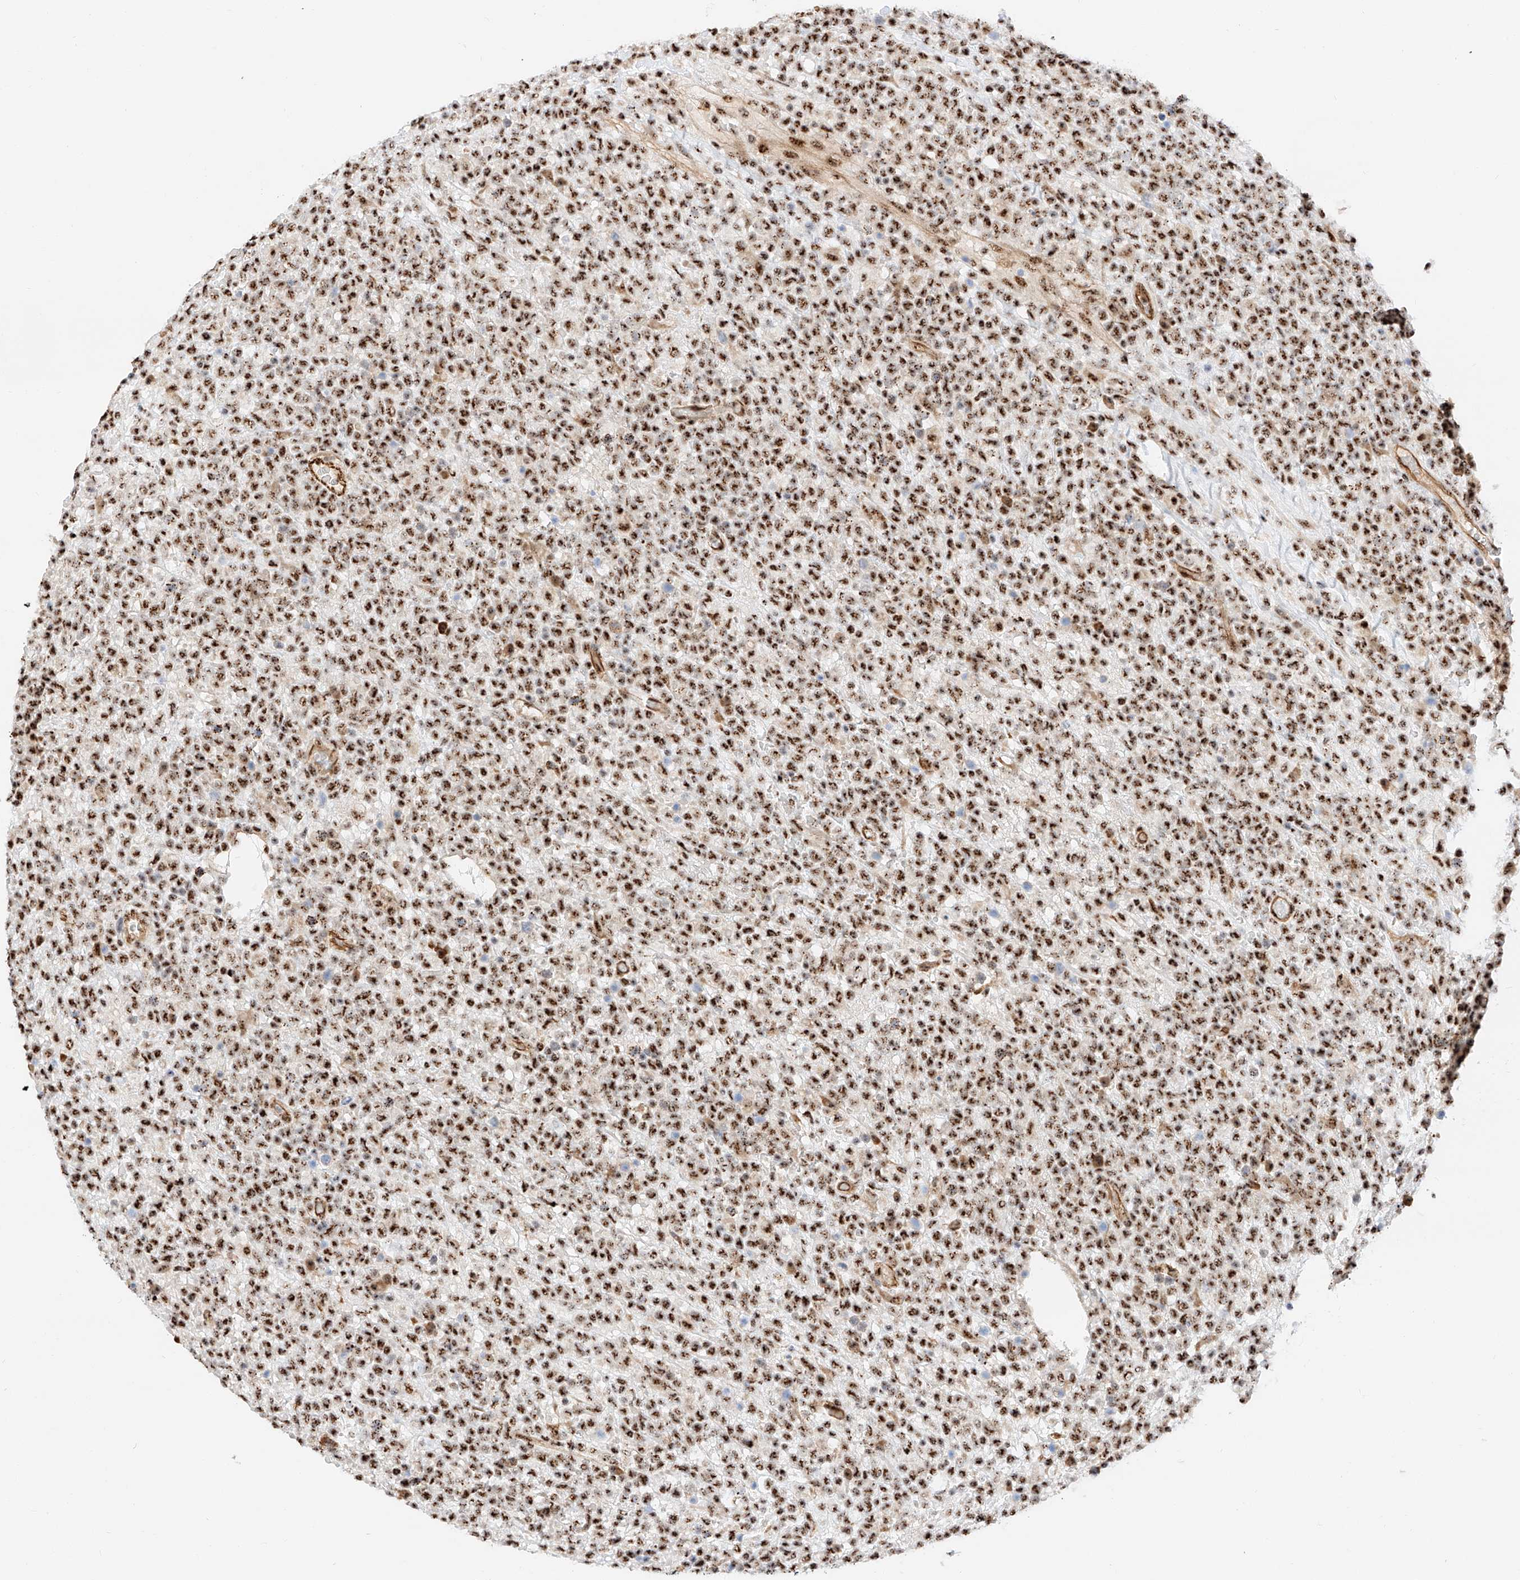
{"staining": {"intensity": "strong", "quantity": ">75%", "location": "nuclear"}, "tissue": "lymphoma", "cell_type": "Tumor cells", "image_type": "cancer", "snomed": [{"axis": "morphology", "description": "Malignant lymphoma, non-Hodgkin's type, High grade"}, {"axis": "topography", "description": "Colon"}], "caption": "Human lymphoma stained with a protein marker displays strong staining in tumor cells.", "gene": "ATXN7L2", "patient": {"sex": "female", "age": 53}}